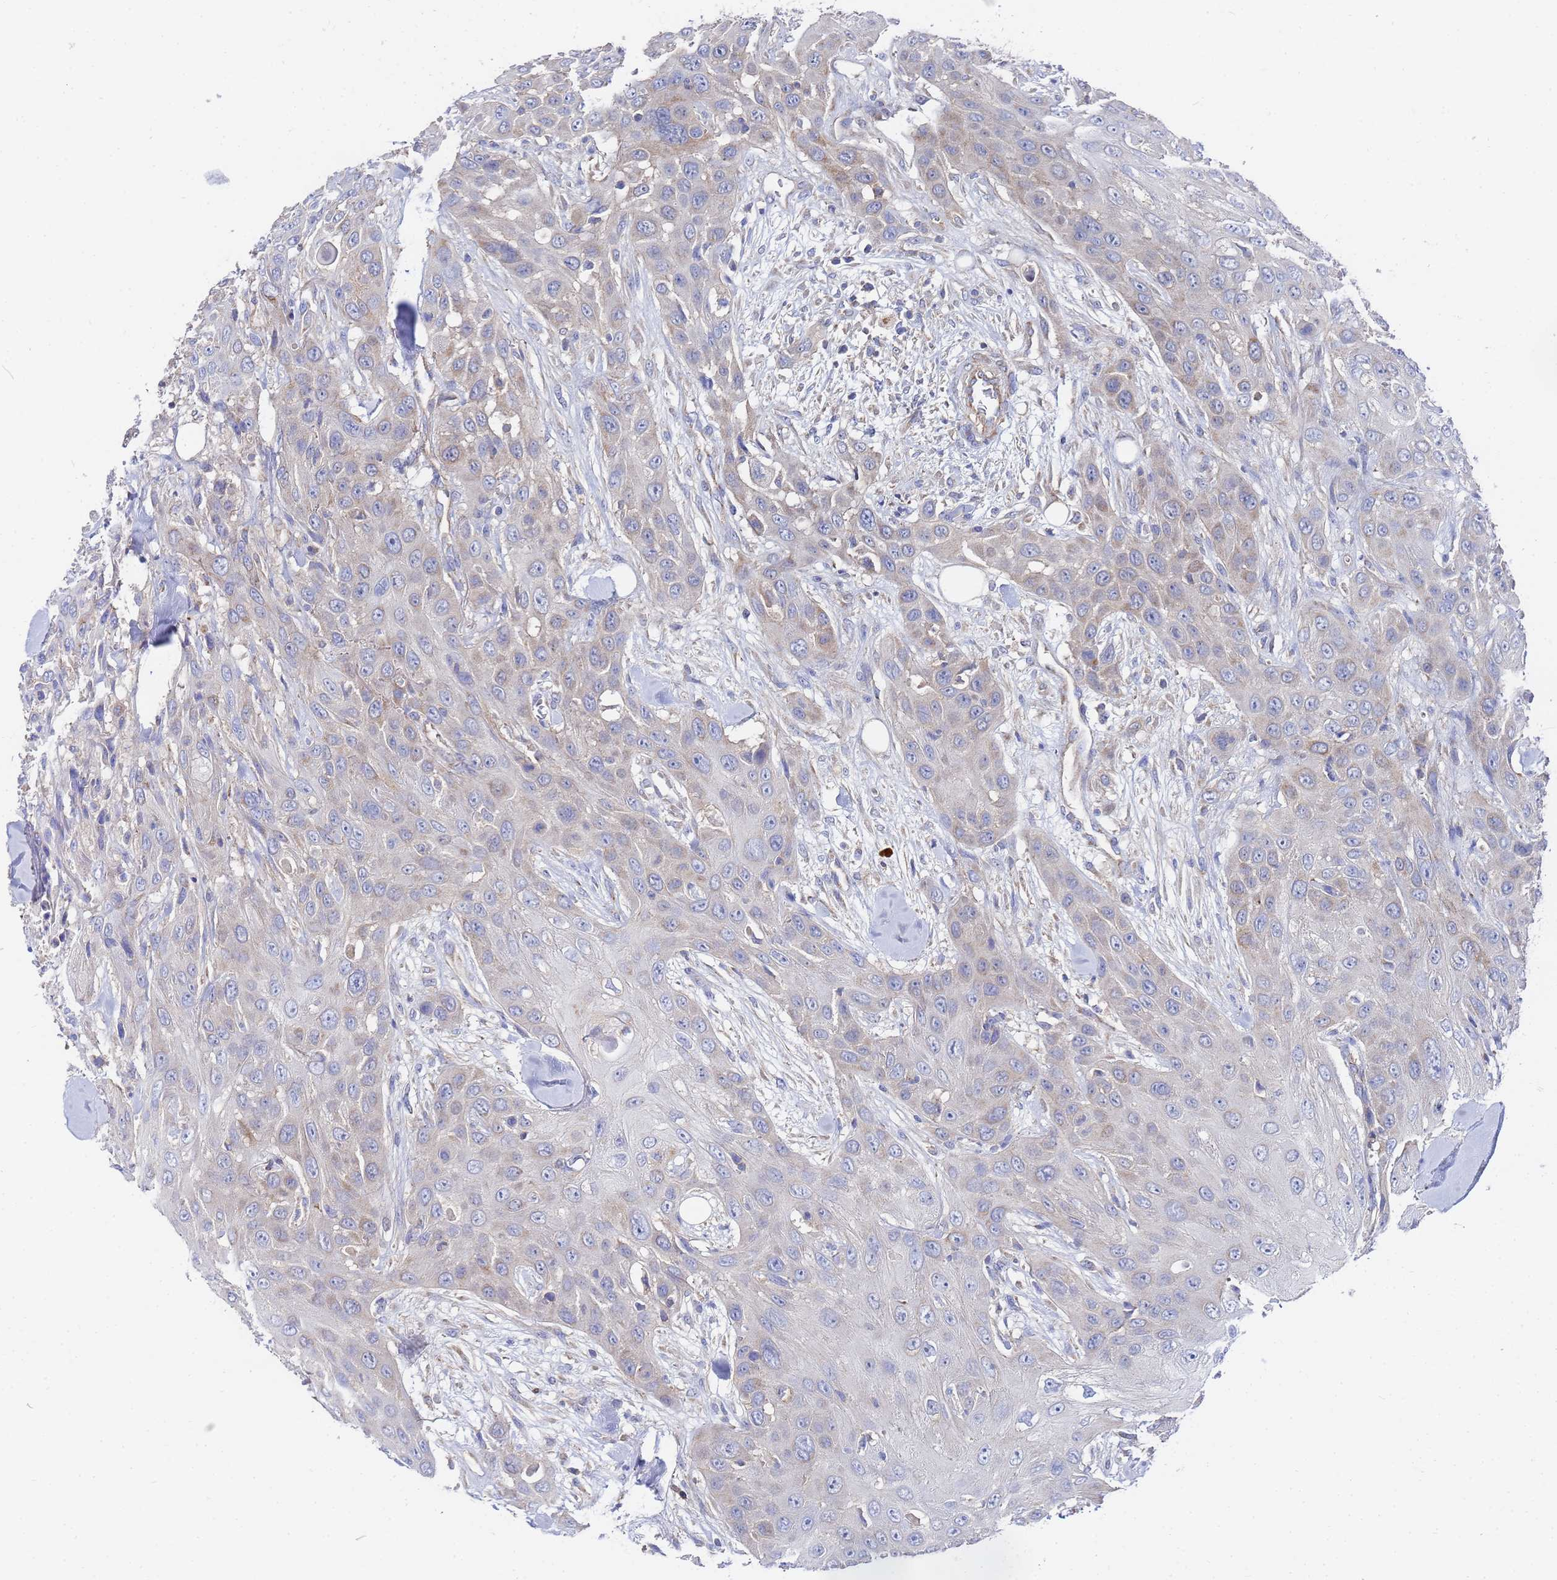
{"staining": {"intensity": "weak", "quantity": "<25%", "location": "cytoplasmic/membranous"}, "tissue": "head and neck cancer", "cell_type": "Tumor cells", "image_type": "cancer", "snomed": [{"axis": "morphology", "description": "Squamous cell carcinoma, NOS"}, {"axis": "topography", "description": "Head-Neck"}], "caption": "Human head and neck cancer (squamous cell carcinoma) stained for a protein using IHC demonstrates no positivity in tumor cells.", "gene": "FAHD2A", "patient": {"sex": "male", "age": 81}}